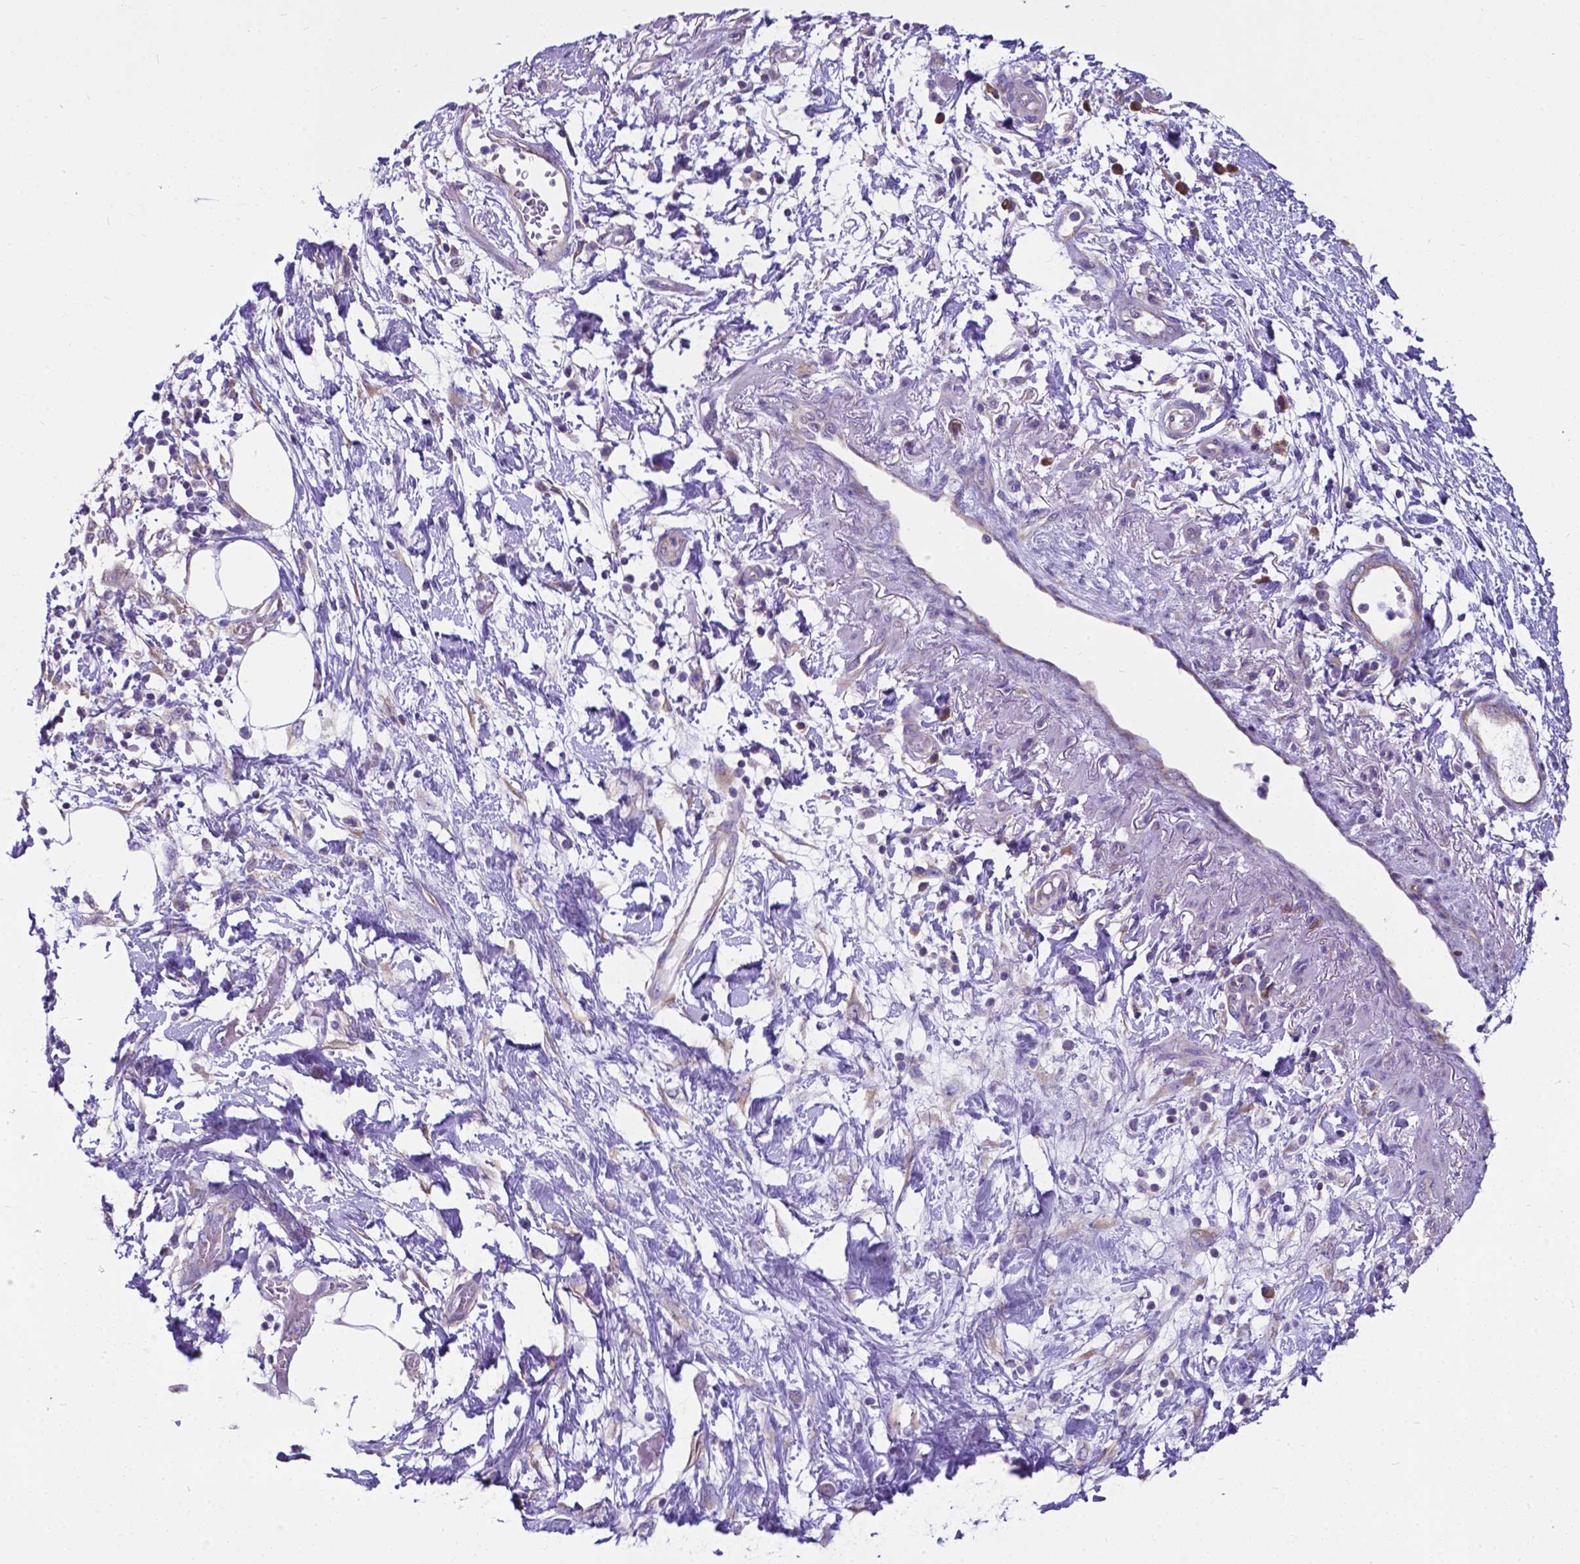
{"staining": {"intensity": "weak", "quantity": "25%-75%", "location": "cytoplasmic/membranous"}, "tissue": "pancreatic cancer", "cell_type": "Tumor cells", "image_type": "cancer", "snomed": [{"axis": "morphology", "description": "Adenocarcinoma, NOS"}, {"axis": "topography", "description": "Pancreas"}], "caption": "This image displays IHC staining of pancreatic cancer, with low weak cytoplasmic/membranous expression in about 25%-75% of tumor cells.", "gene": "RPL6", "patient": {"sex": "female", "age": 72}}